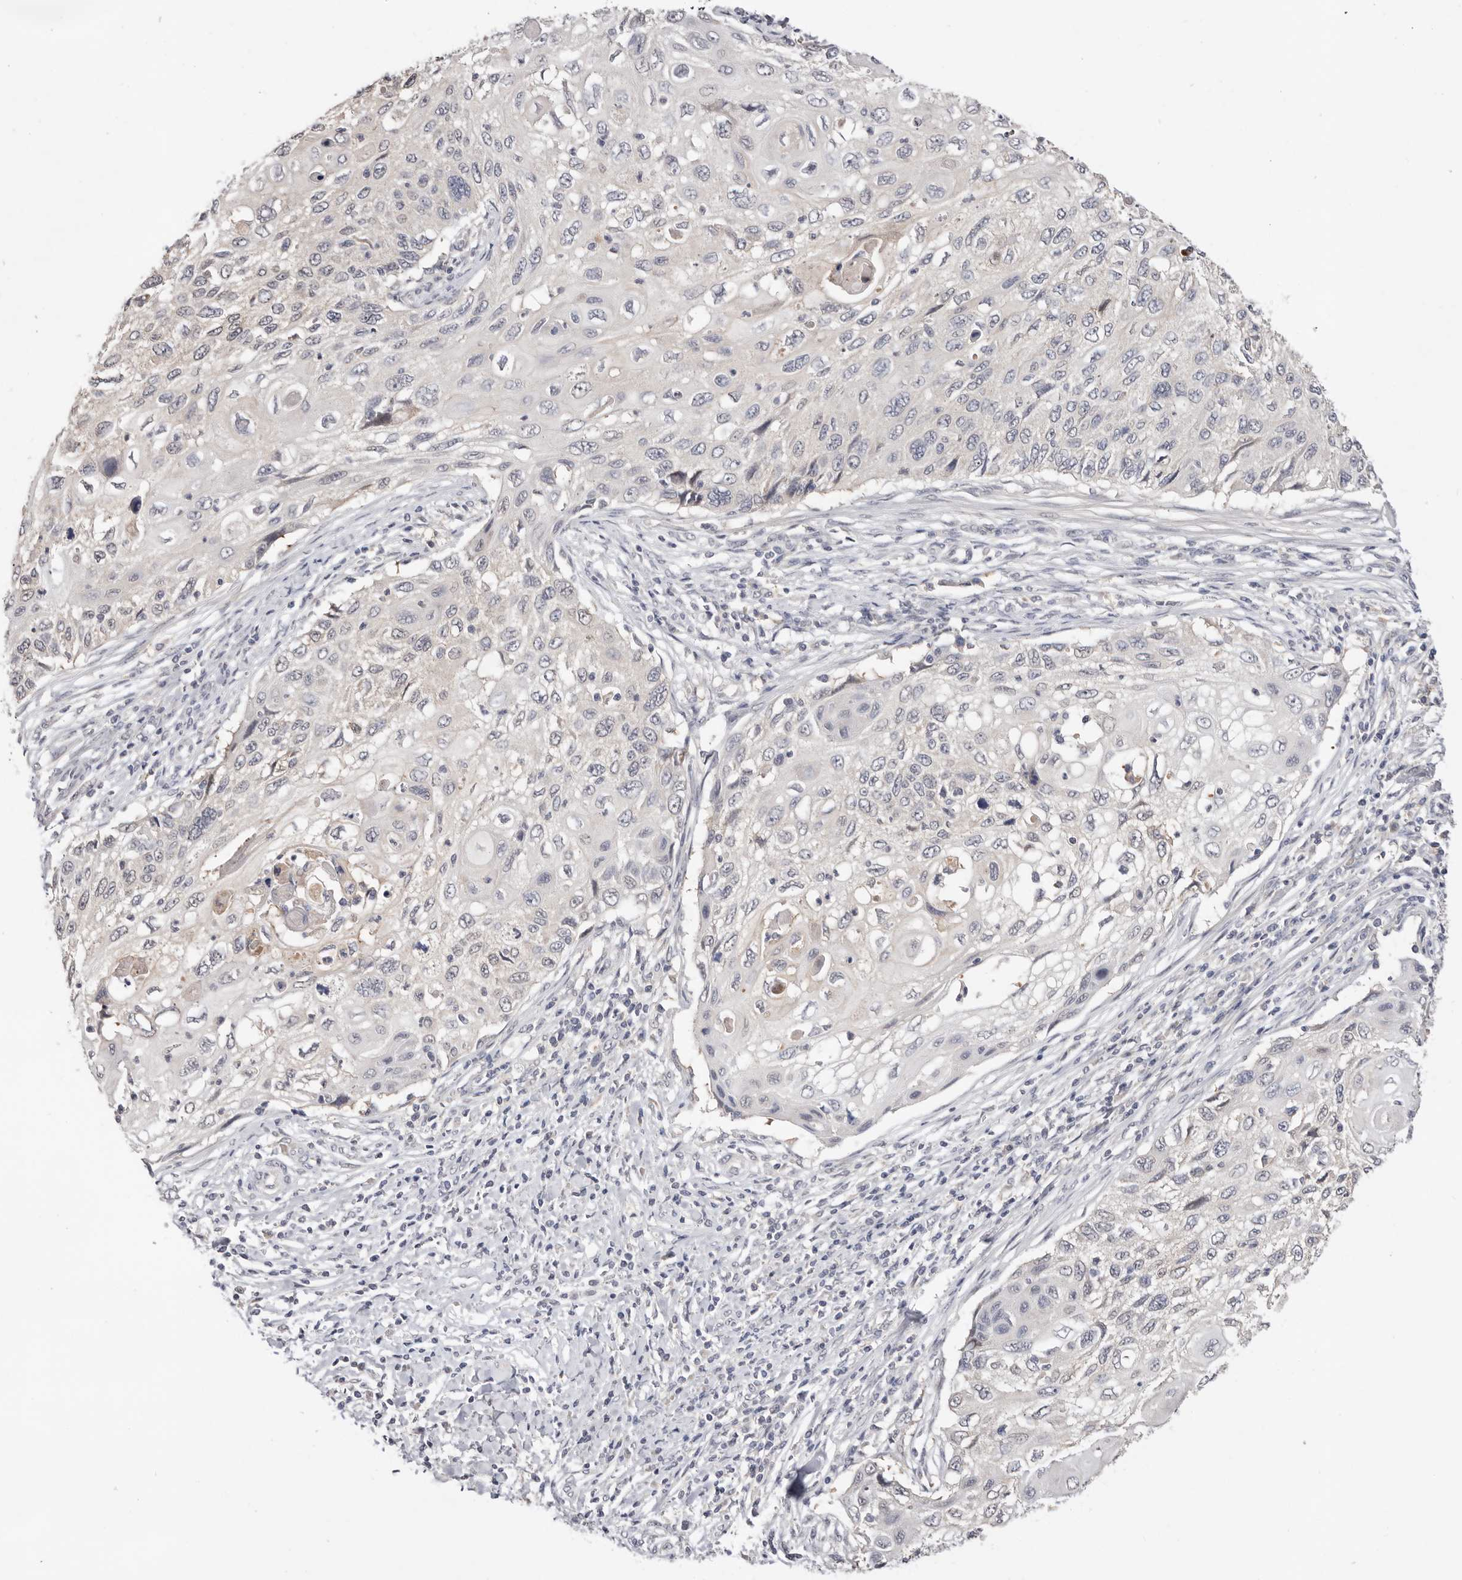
{"staining": {"intensity": "negative", "quantity": "none", "location": "none"}, "tissue": "cervical cancer", "cell_type": "Tumor cells", "image_type": "cancer", "snomed": [{"axis": "morphology", "description": "Squamous cell carcinoma, NOS"}, {"axis": "topography", "description": "Cervix"}], "caption": "Immunohistochemical staining of human cervical squamous cell carcinoma shows no significant positivity in tumor cells.", "gene": "DOP1A", "patient": {"sex": "female", "age": 70}}